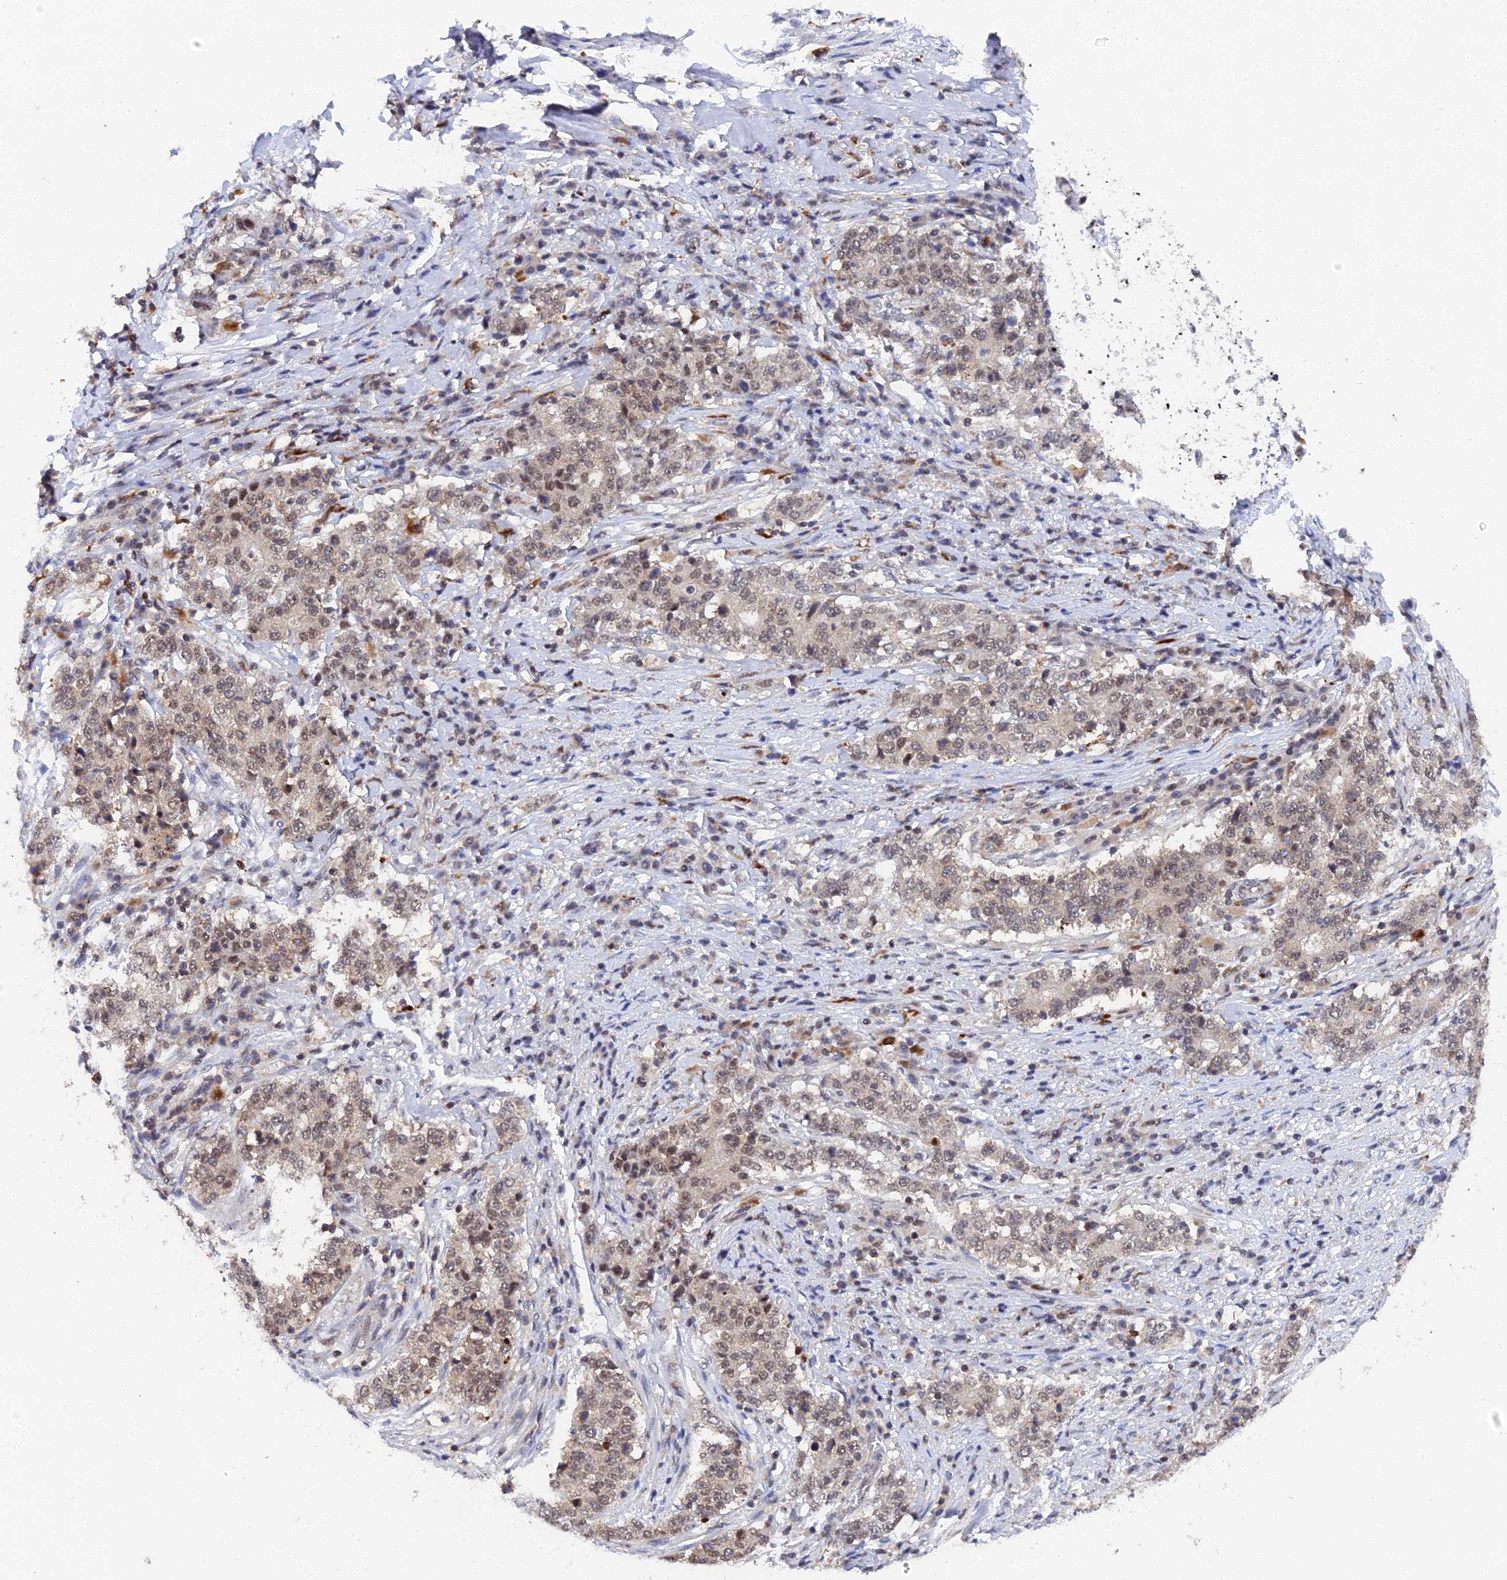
{"staining": {"intensity": "weak", "quantity": ">75%", "location": "nuclear"}, "tissue": "stomach cancer", "cell_type": "Tumor cells", "image_type": "cancer", "snomed": [{"axis": "morphology", "description": "Adenocarcinoma, NOS"}, {"axis": "topography", "description": "Stomach"}], "caption": "Brown immunohistochemical staining in human adenocarcinoma (stomach) displays weak nuclear staining in about >75% of tumor cells. Immunohistochemistry (ihc) stains the protein of interest in brown and the nuclei are stained blue.", "gene": "MAGOHB", "patient": {"sex": "male", "age": 59}}